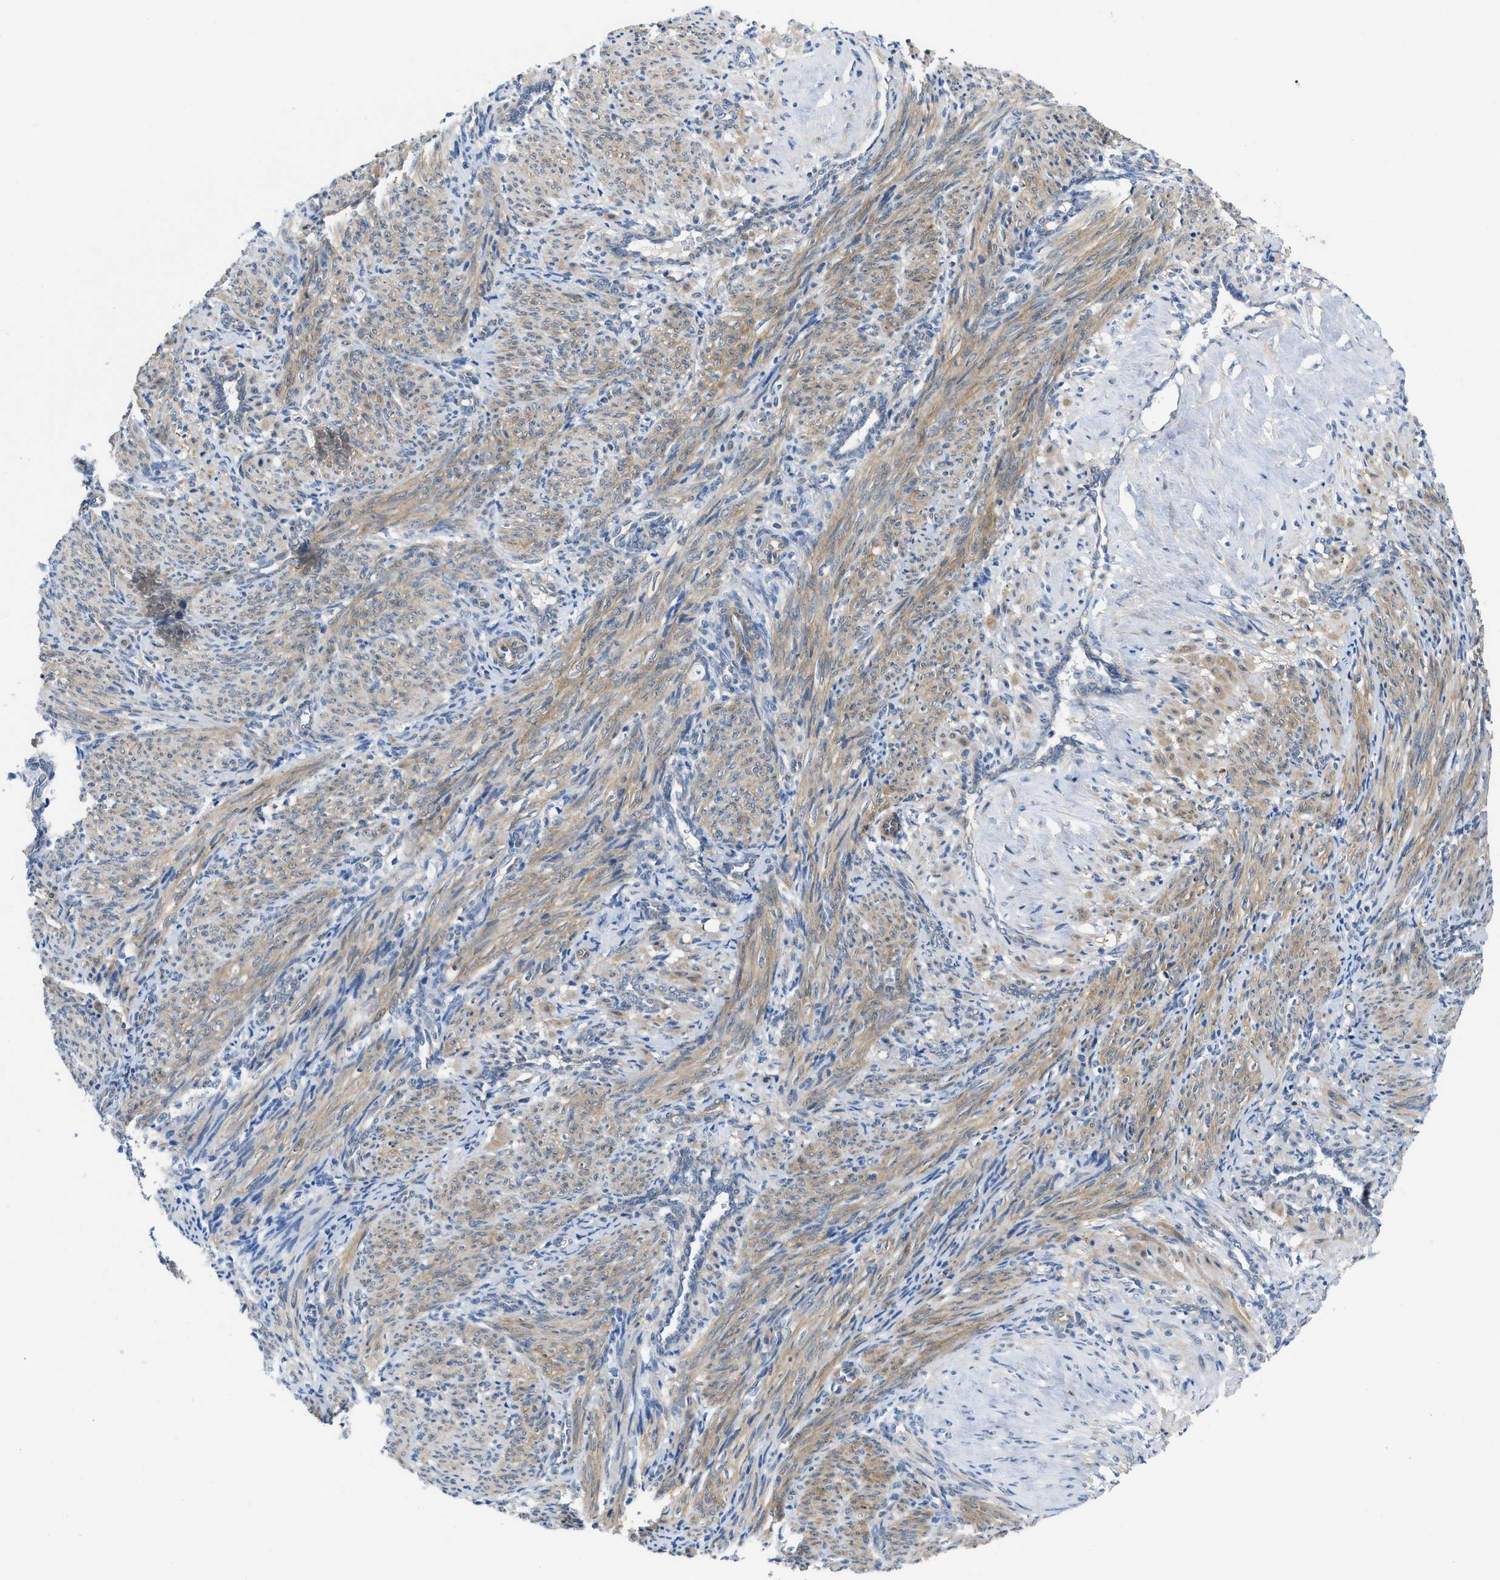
{"staining": {"intensity": "moderate", "quantity": ">75%", "location": "cytoplasmic/membranous"}, "tissue": "smooth muscle", "cell_type": "Smooth muscle cells", "image_type": "normal", "snomed": [{"axis": "morphology", "description": "Normal tissue, NOS"}, {"axis": "topography", "description": "Endometrium"}], "caption": "IHC histopathology image of unremarkable human smooth muscle stained for a protein (brown), which displays medium levels of moderate cytoplasmic/membranous expression in approximately >75% of smooth muscle cells.", "gene": "PDLIM5", "patient": {"sex": "female", "age": 33}}